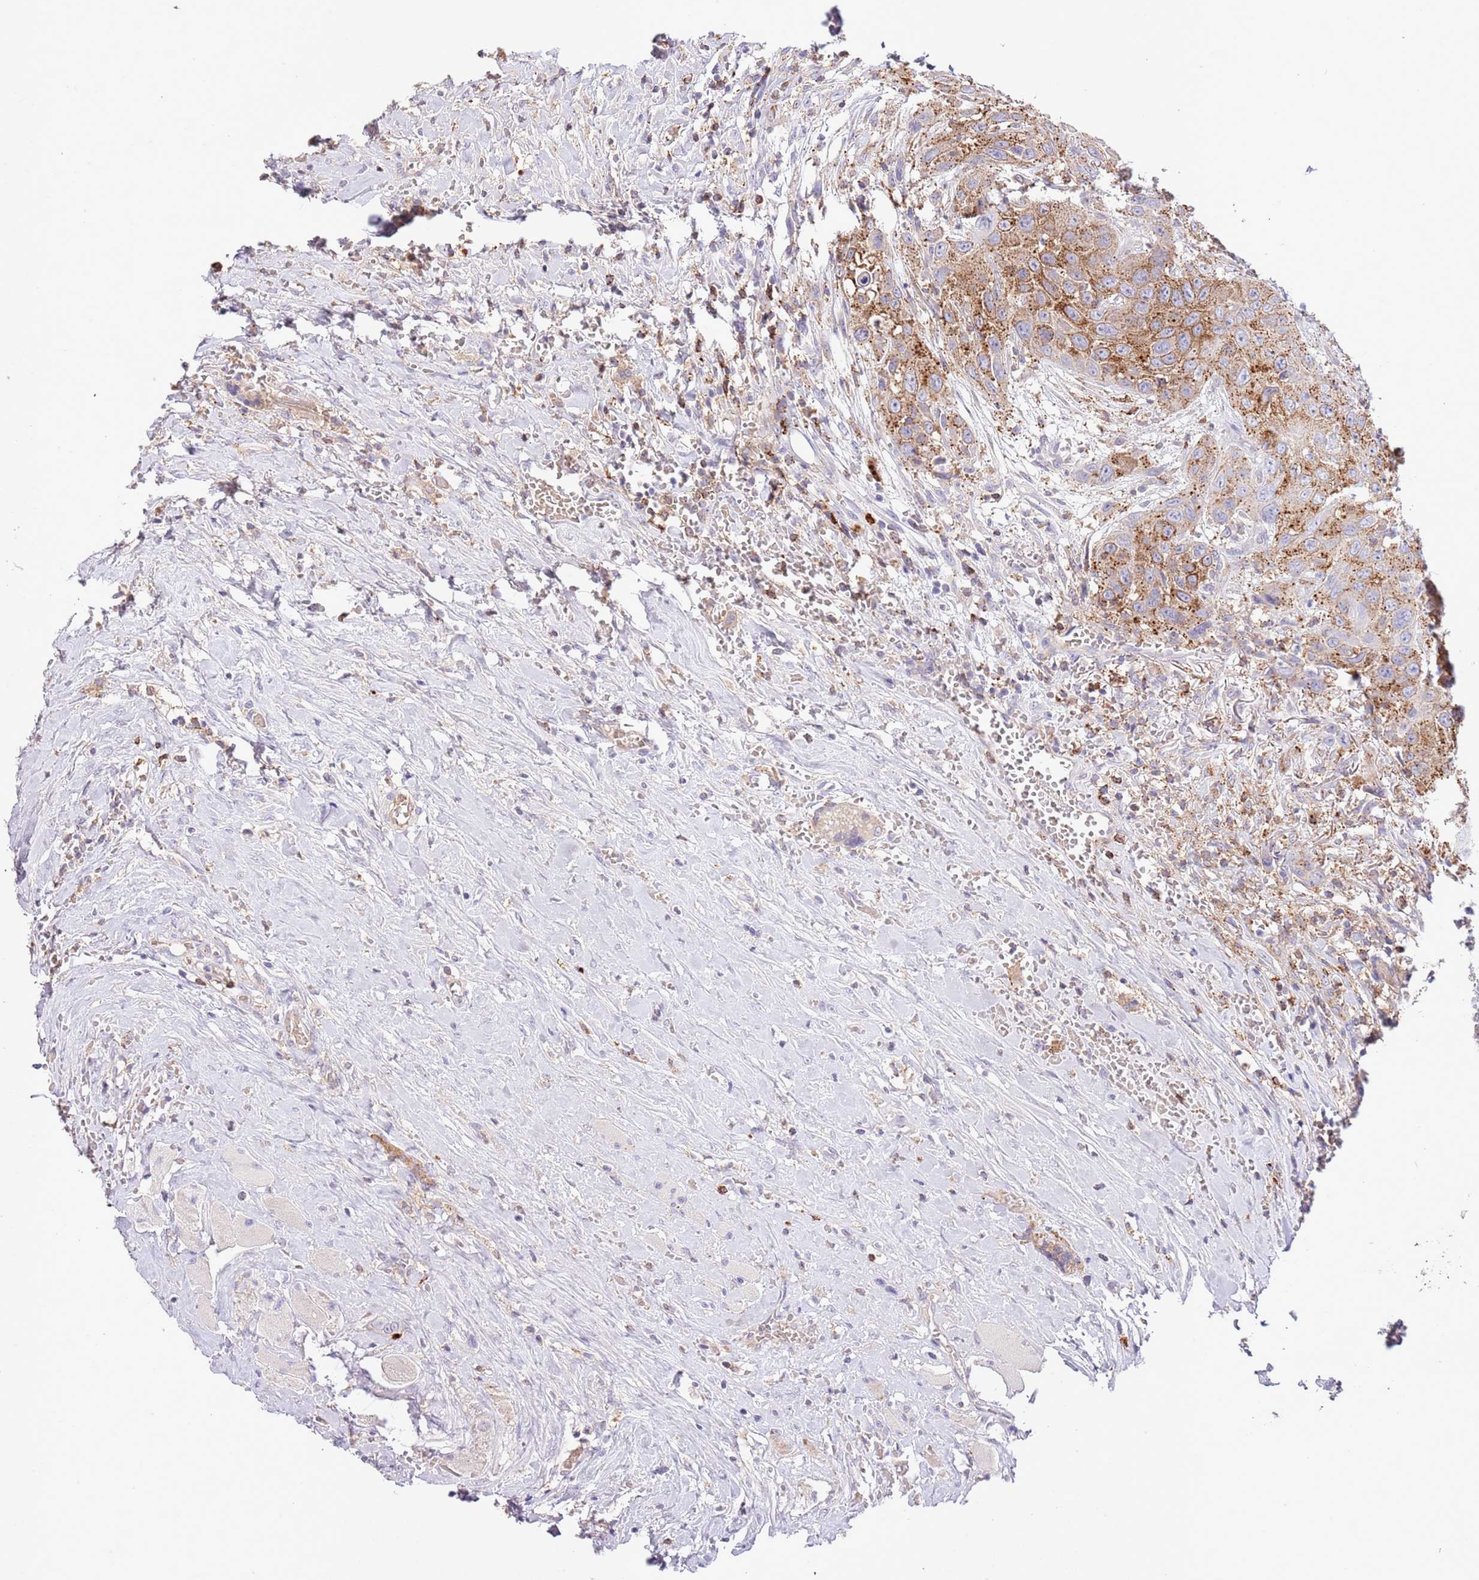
{"staining": {"intensity": "moderate", "quantity": ">75%", "location": "cytoplasmic/membranous"}, "tissue": "head and neck cancer", "cell_type": "Tumor cells", "image_type": "cancer", "snomed": [{"axis": "morphology", "description": "Squamous cell carcinoma, NOS"}, {"axis": "topography", "description": "Head-Neck"}], "caption": "Protein analysis of head and neck cancer (squamous cell carcinoma) tissue shows moderate cytoplasmic/membranous staining in approximately >75% of tumor cells. (DAB IHC, brown staining for protein, blue staining for nuclei).", "gene": "ABHD17A", "patient": {"sex": "male", "age": 81}}